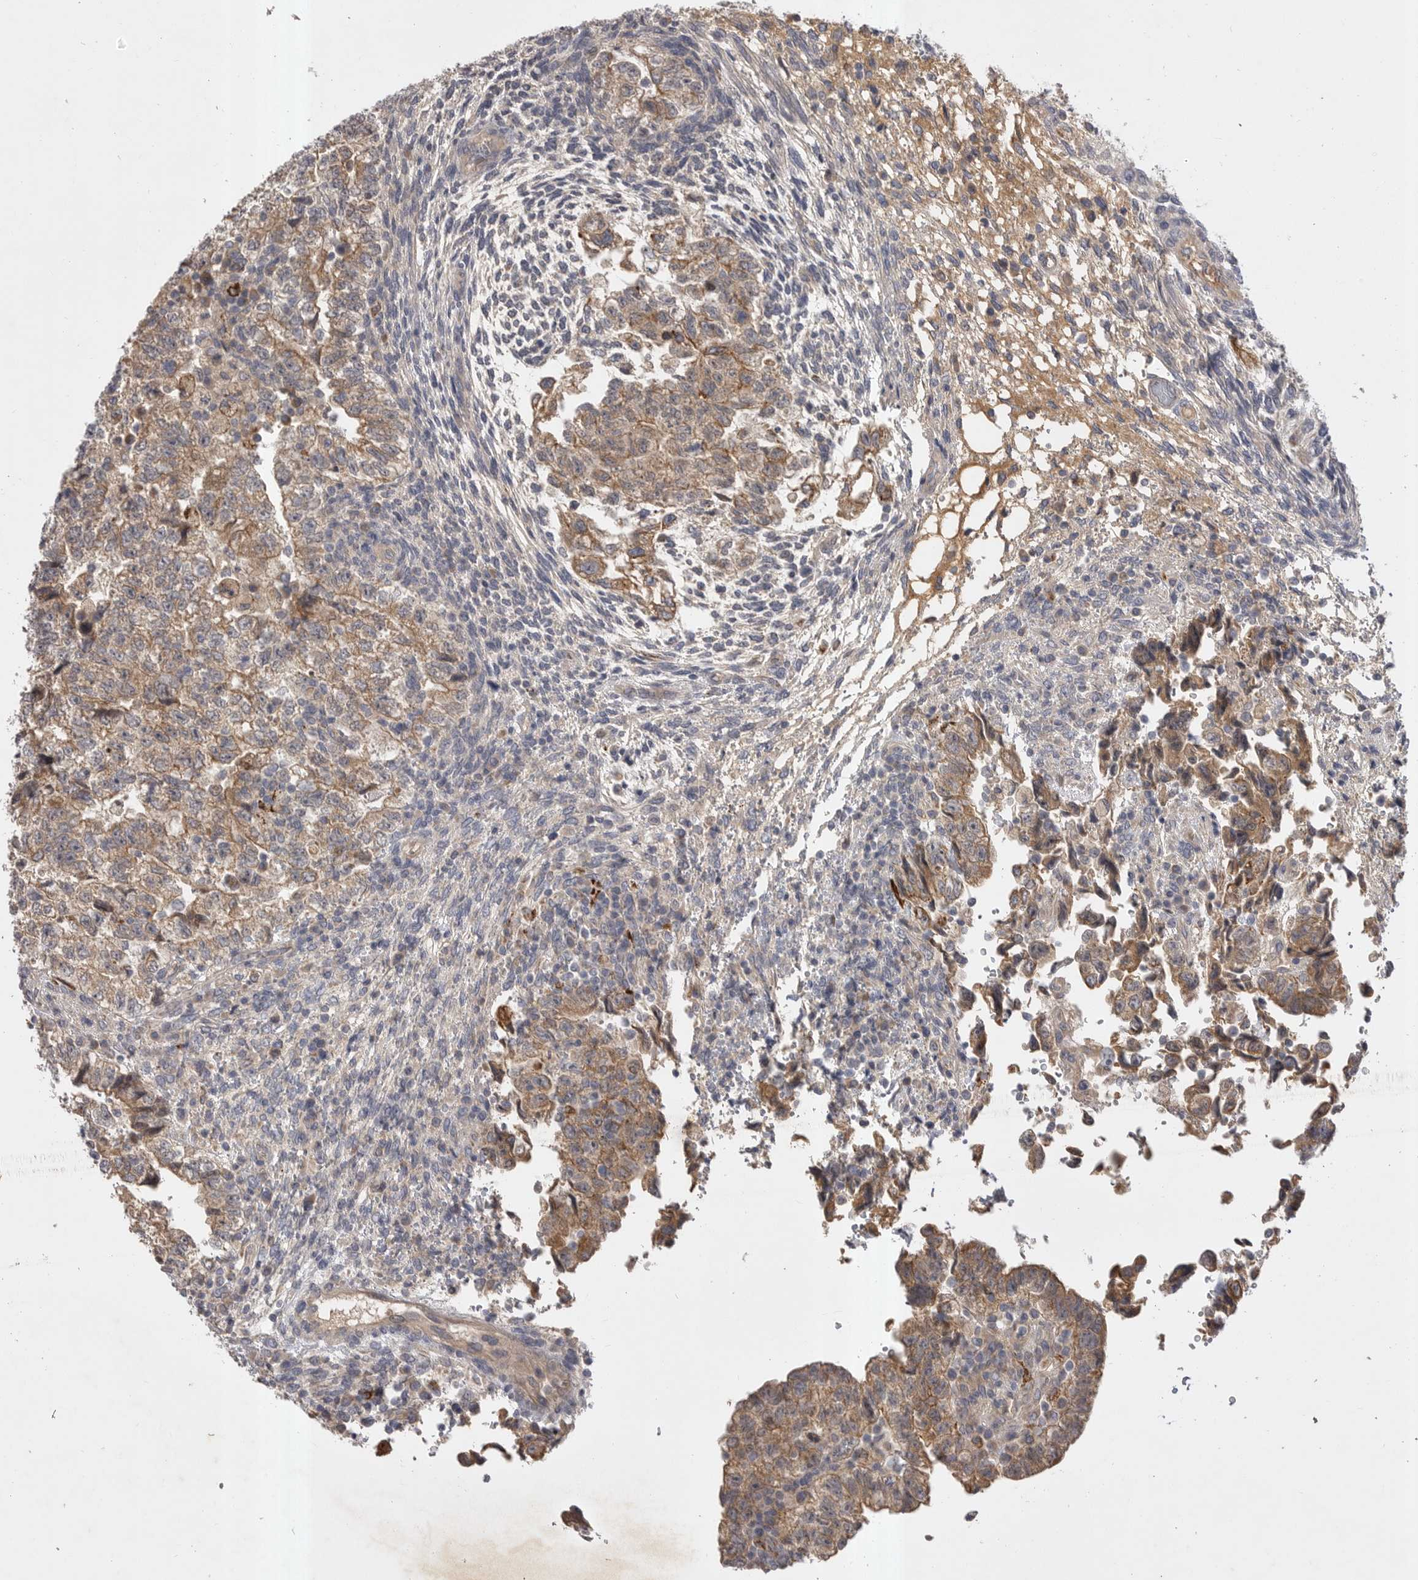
{"staining": {"intensity": "moderate", "quantity": ">75%", "location": "cytoplasmic/membranous"}, "tissue": "testis cancer", "cell_type": "Tumor cells", "image_type": "cancer", "snomed": [{"axis": "morphology", "description": "Normal tissue, NOS"}, {"axis": "morphology", "description": "Carcinoma, Embryonal, NOS"}, {"axis": "topography", "description": "Testis"}], "caption": "Immunohistochemical staining of testis cancer demonstrates moderate cytoplasmic/membranous protein staining in approximately >75% of tumor cells.", "gene": "DHDDS", "patient": {"sex": "male", "age": 36}}